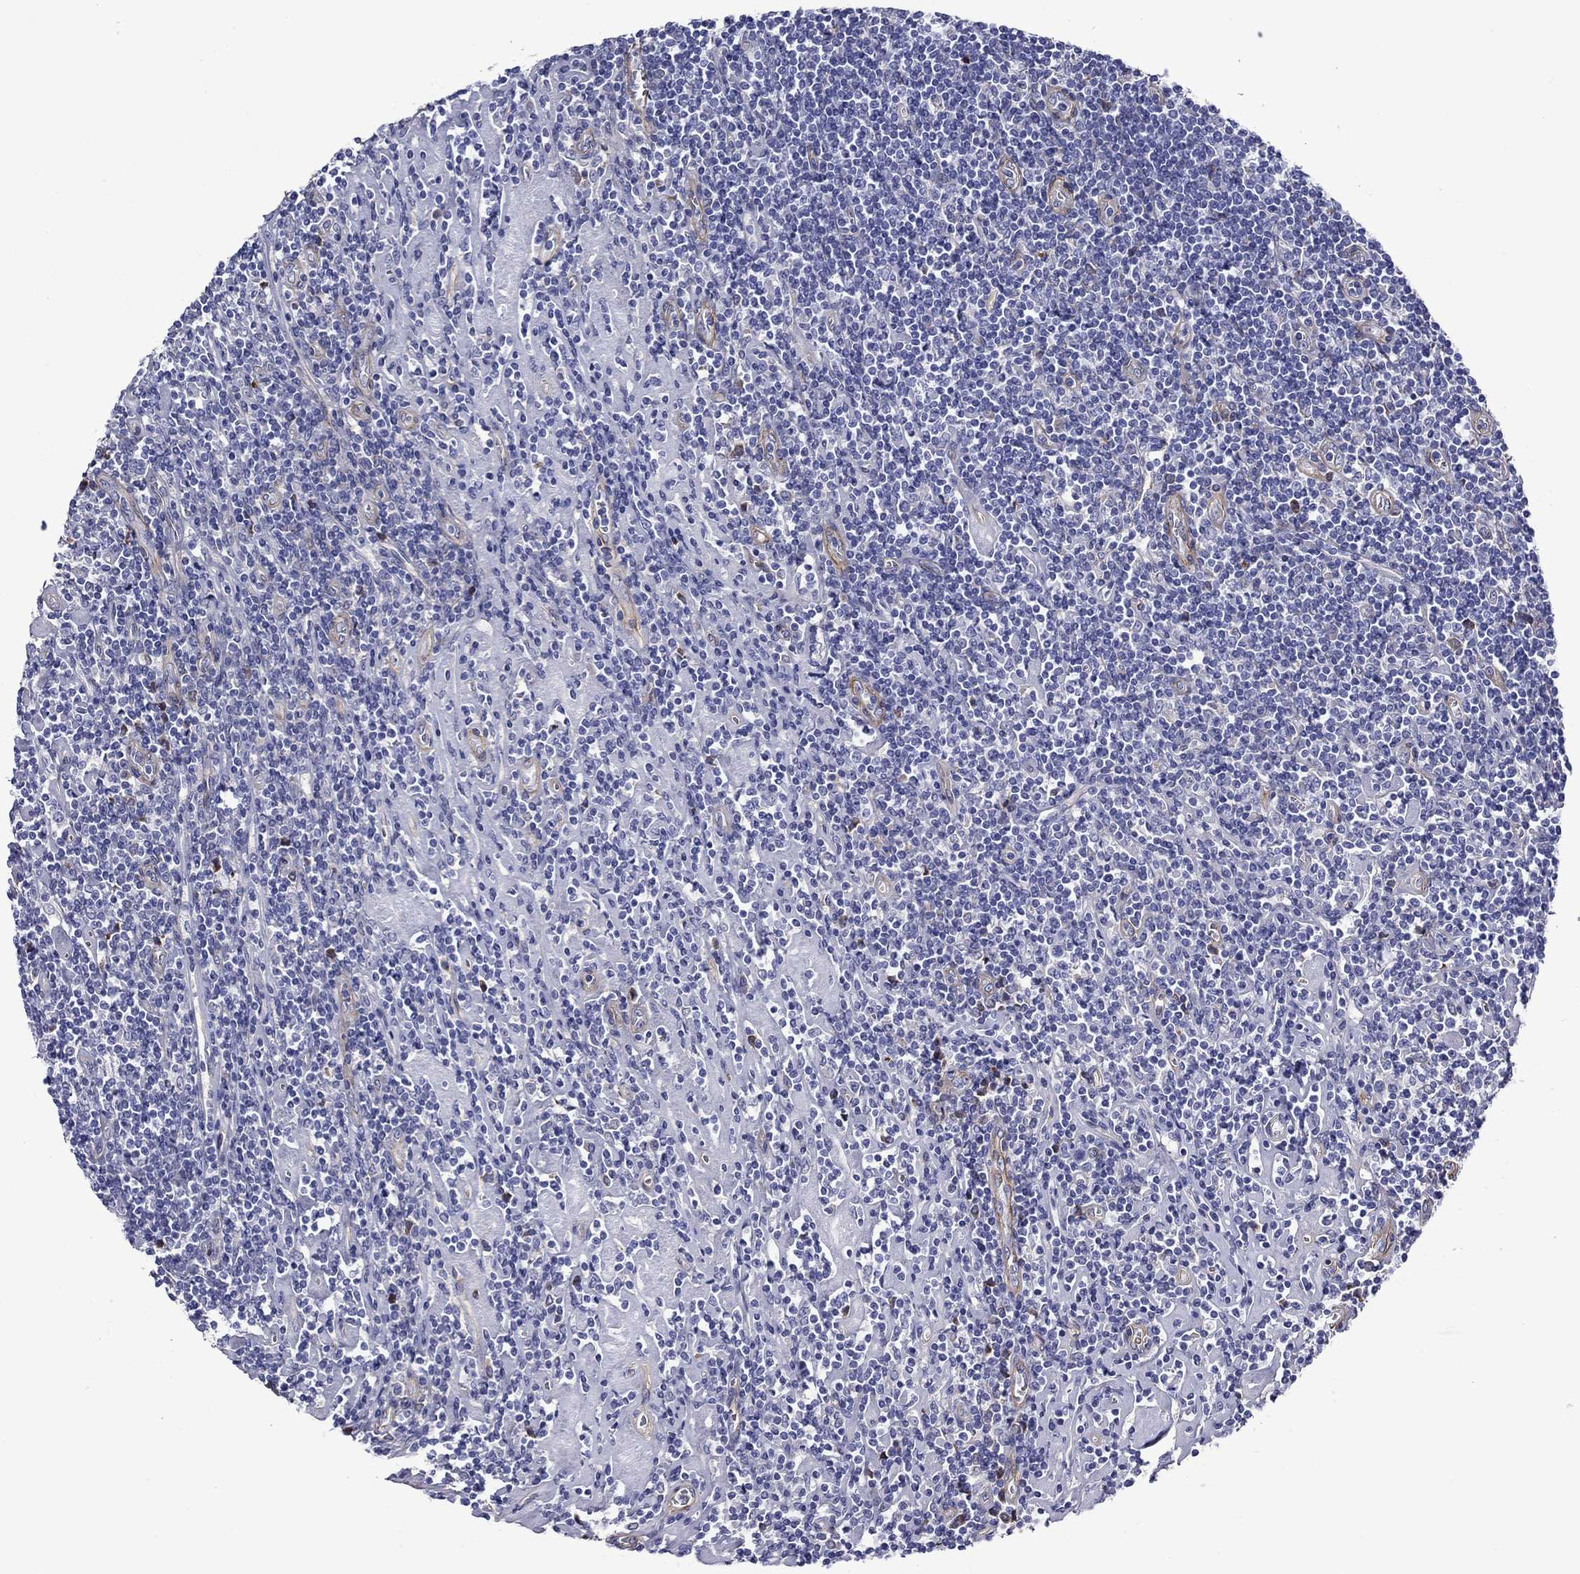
{"staining": {"intensity": "negative", "quantity": "none", "location": "none"}, "tissue": "lymphoma", "cell_type": "Tumor cells", "image_type": "cancer", "snomed": [{"axis": "morphology", "description": "Hodgkin's disease, NOS"}, {"axis": "topography", "description": "Lymph node"}], "caption": "There is no significant positivity in tumor cells of Hodgkin's disease. Brightfield microscopy of immunohistochemistry stained with DAB (brown) and hematoxylin (blue), captured at high magnification.", "gene": "HSPG2", "patient": {"sex": "male", "age": 40}}